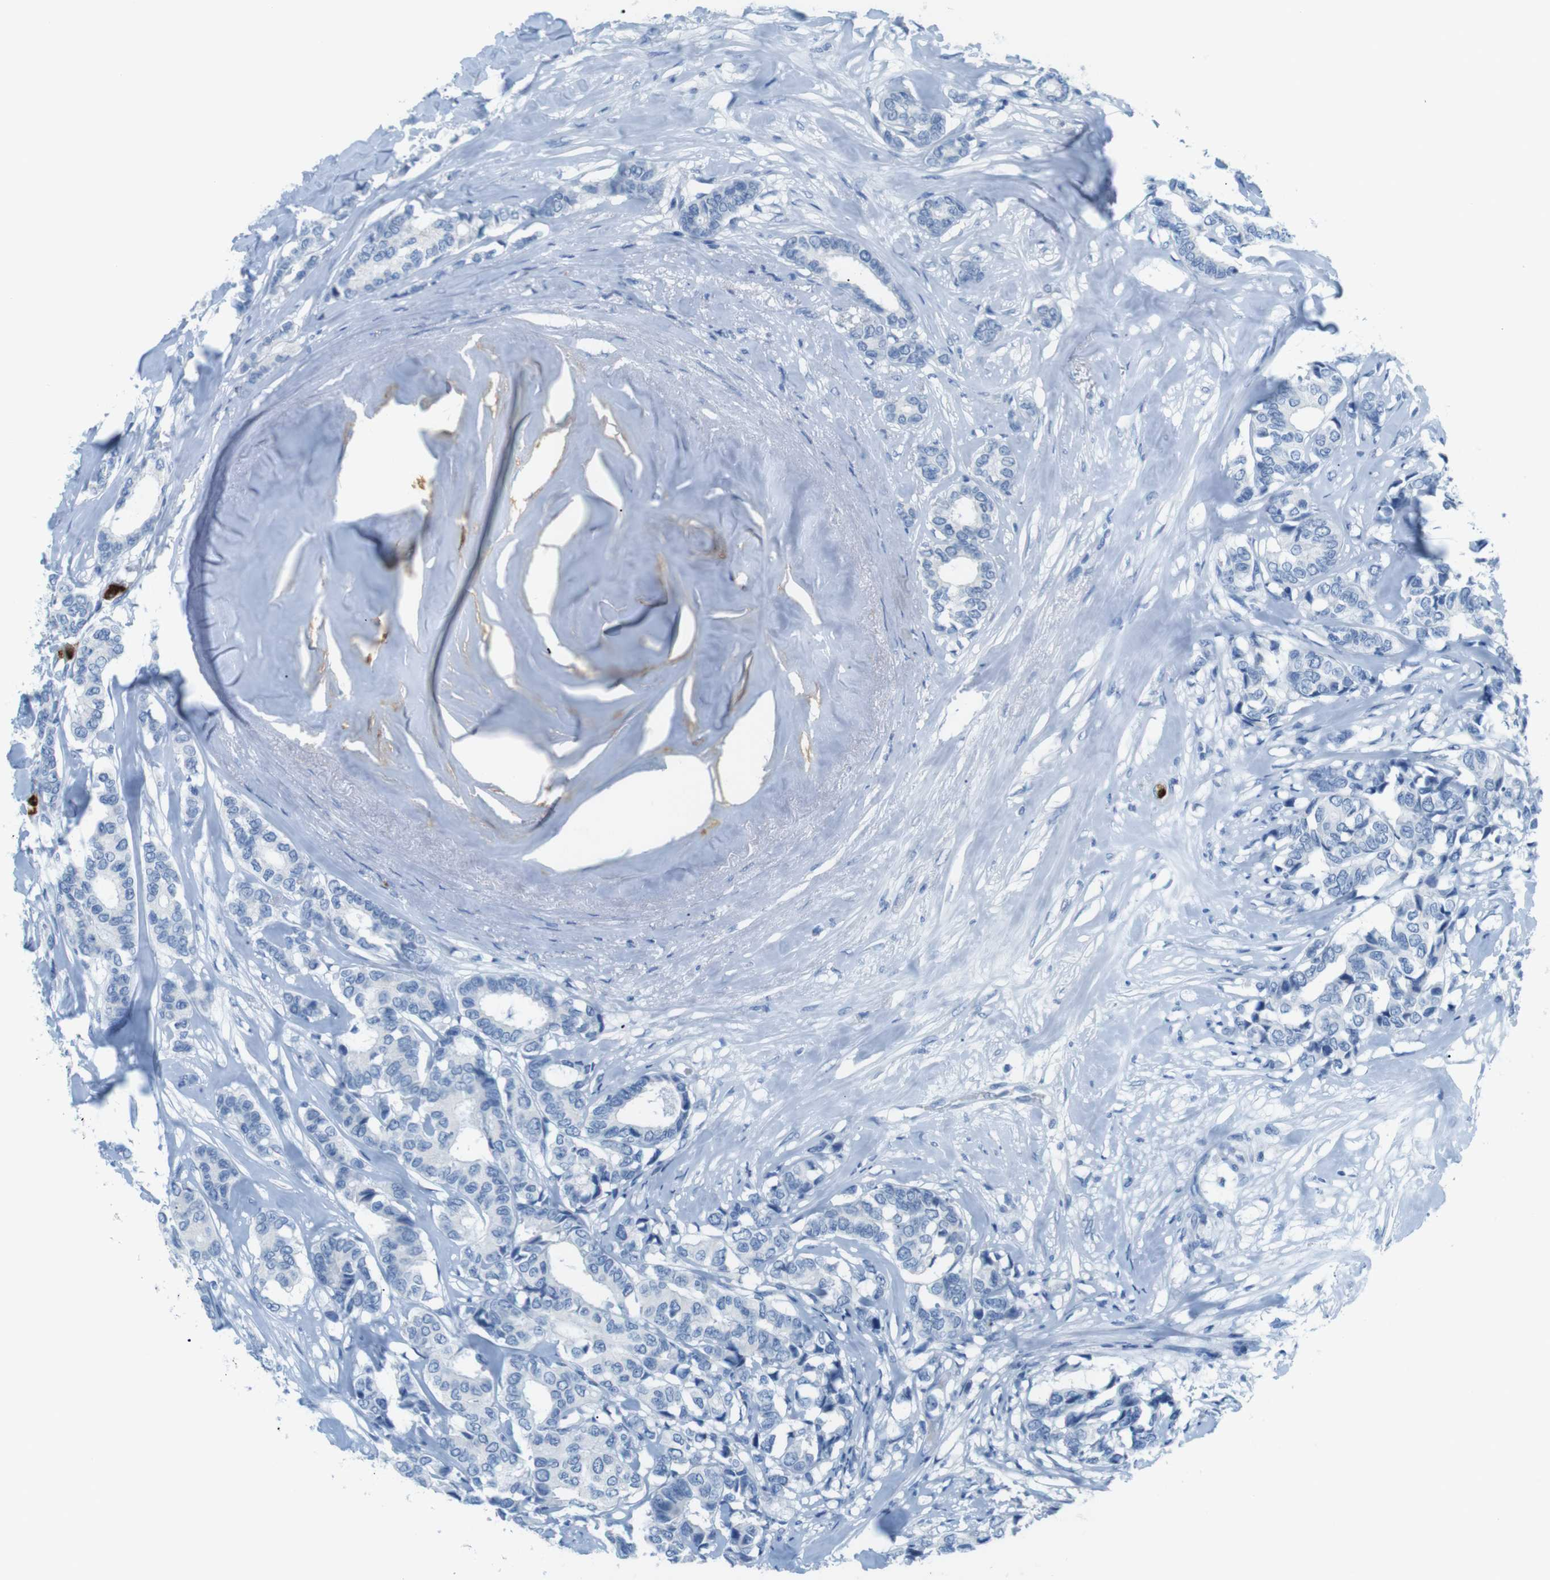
{"staining": {"intensity": "negative", "quantity": "none", "location": "none"}, "tissue": "breast cancer", "cell_type": "Tumor cells", "image_type": "cancer", "snomed": [{"axis": "morphology", "description": "Duct carcinoma"}, {"axis": "topography", "description": "Breast"}], "caption": "IHC histopathology image of breast cancer stained for a protein (brown), which shows no positivity in tumor cells.", "gene": "MCEMP1", "patient": {"sex": "female", "age": 87}}